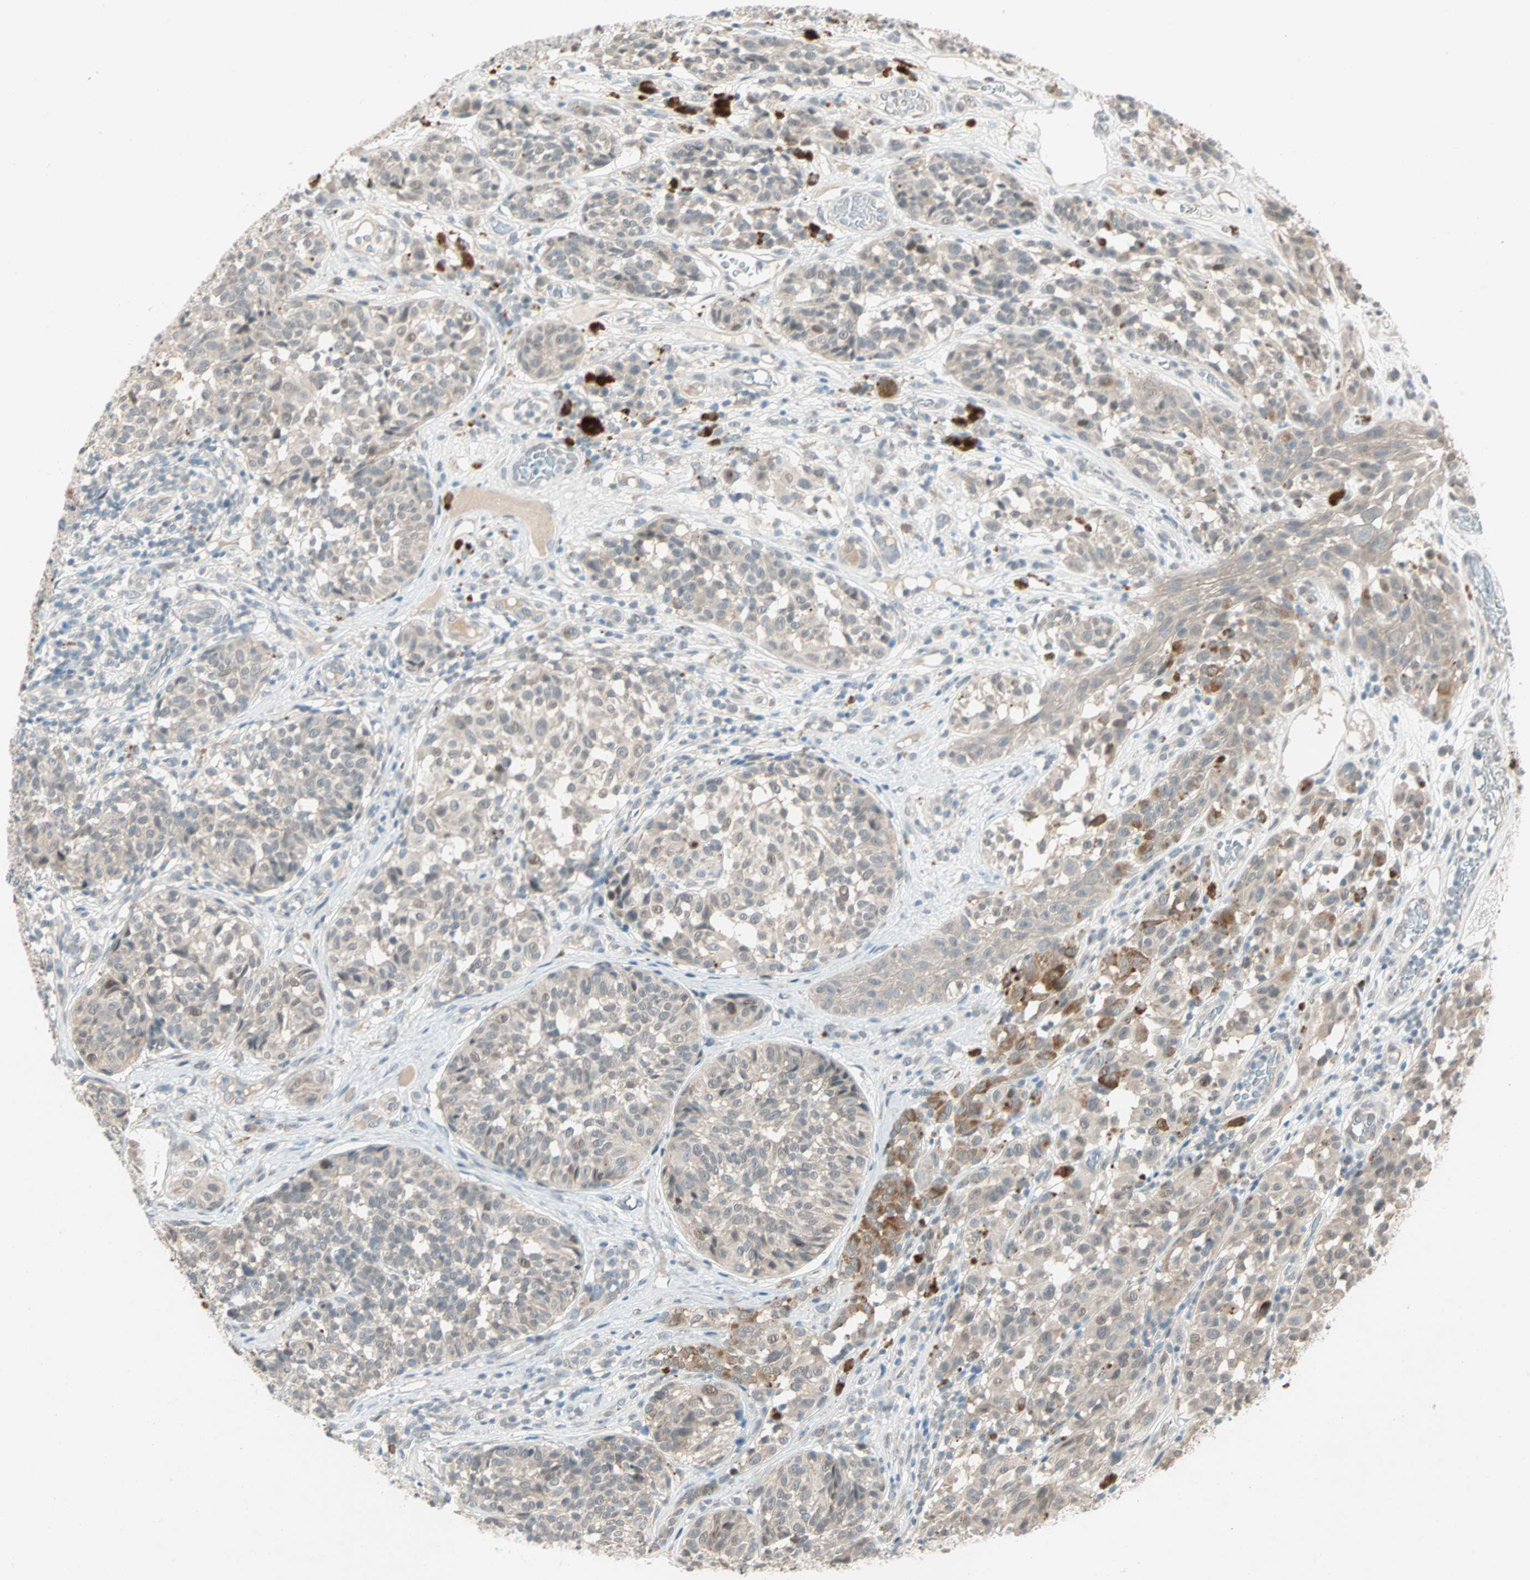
{"staining": {"intensity": "weak", "quantity": "25%-75%", "location": "cytoplasmic/membranous,nuclear"}, "tissue": "melanoma", "cell_type": "Tumor cells", "image_type": "cancer", "snomed": [{"axis": "morphology", "description": "Malignant melanoma, NOS"}, {"axis": "topography", "description": "Skin"}], "caption": "Immunohistochemical staining of malignant melanoma reveals low levels of weak cytoplasmic/membranous and nuclear protein staining in approximately 25%-75% of tumor cells.", "gene": "RTL6", "patient": {"sex": "female", "age": 46}}